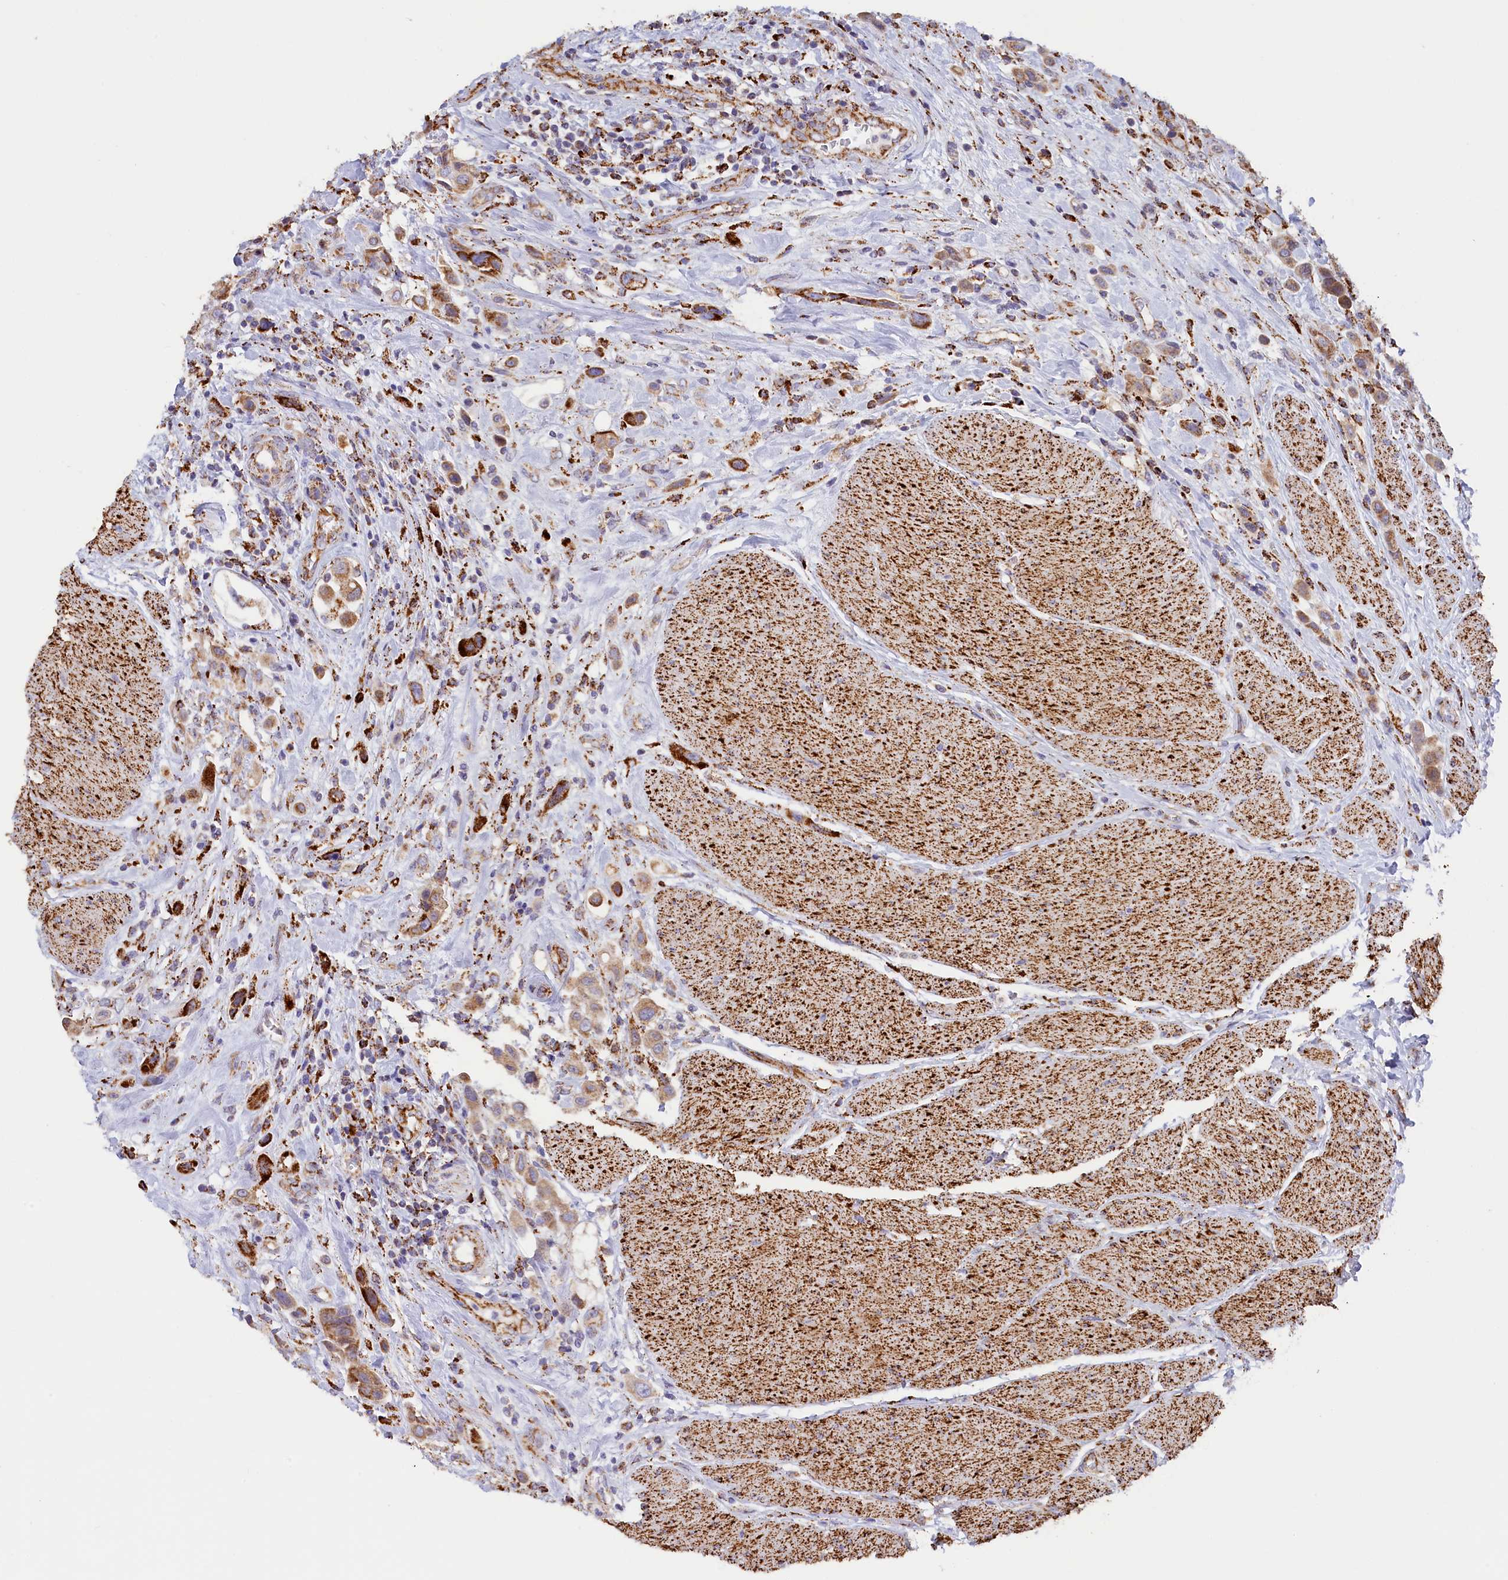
{"staining": {"intensity": "strong", "quantity": ">75%", "location": "cytoplasmic/membranous"}, "tissue": "urothelial cancer", "cell_type": "Tumor cells", "image_type": "cancer", "snomed": [{"axis": "morphology", "description": "Urothelial carcinoma, High grade"}, {"axis": "topography", "description": "Urinary bladder"}], "caption": "The immunohistochemical stain shows strong cytoplasmic/membranous expression in tumor cells of urothelial cancer tissue.", "gene": "AKTIP", "patient": {"sex": "male", "age": 50}}